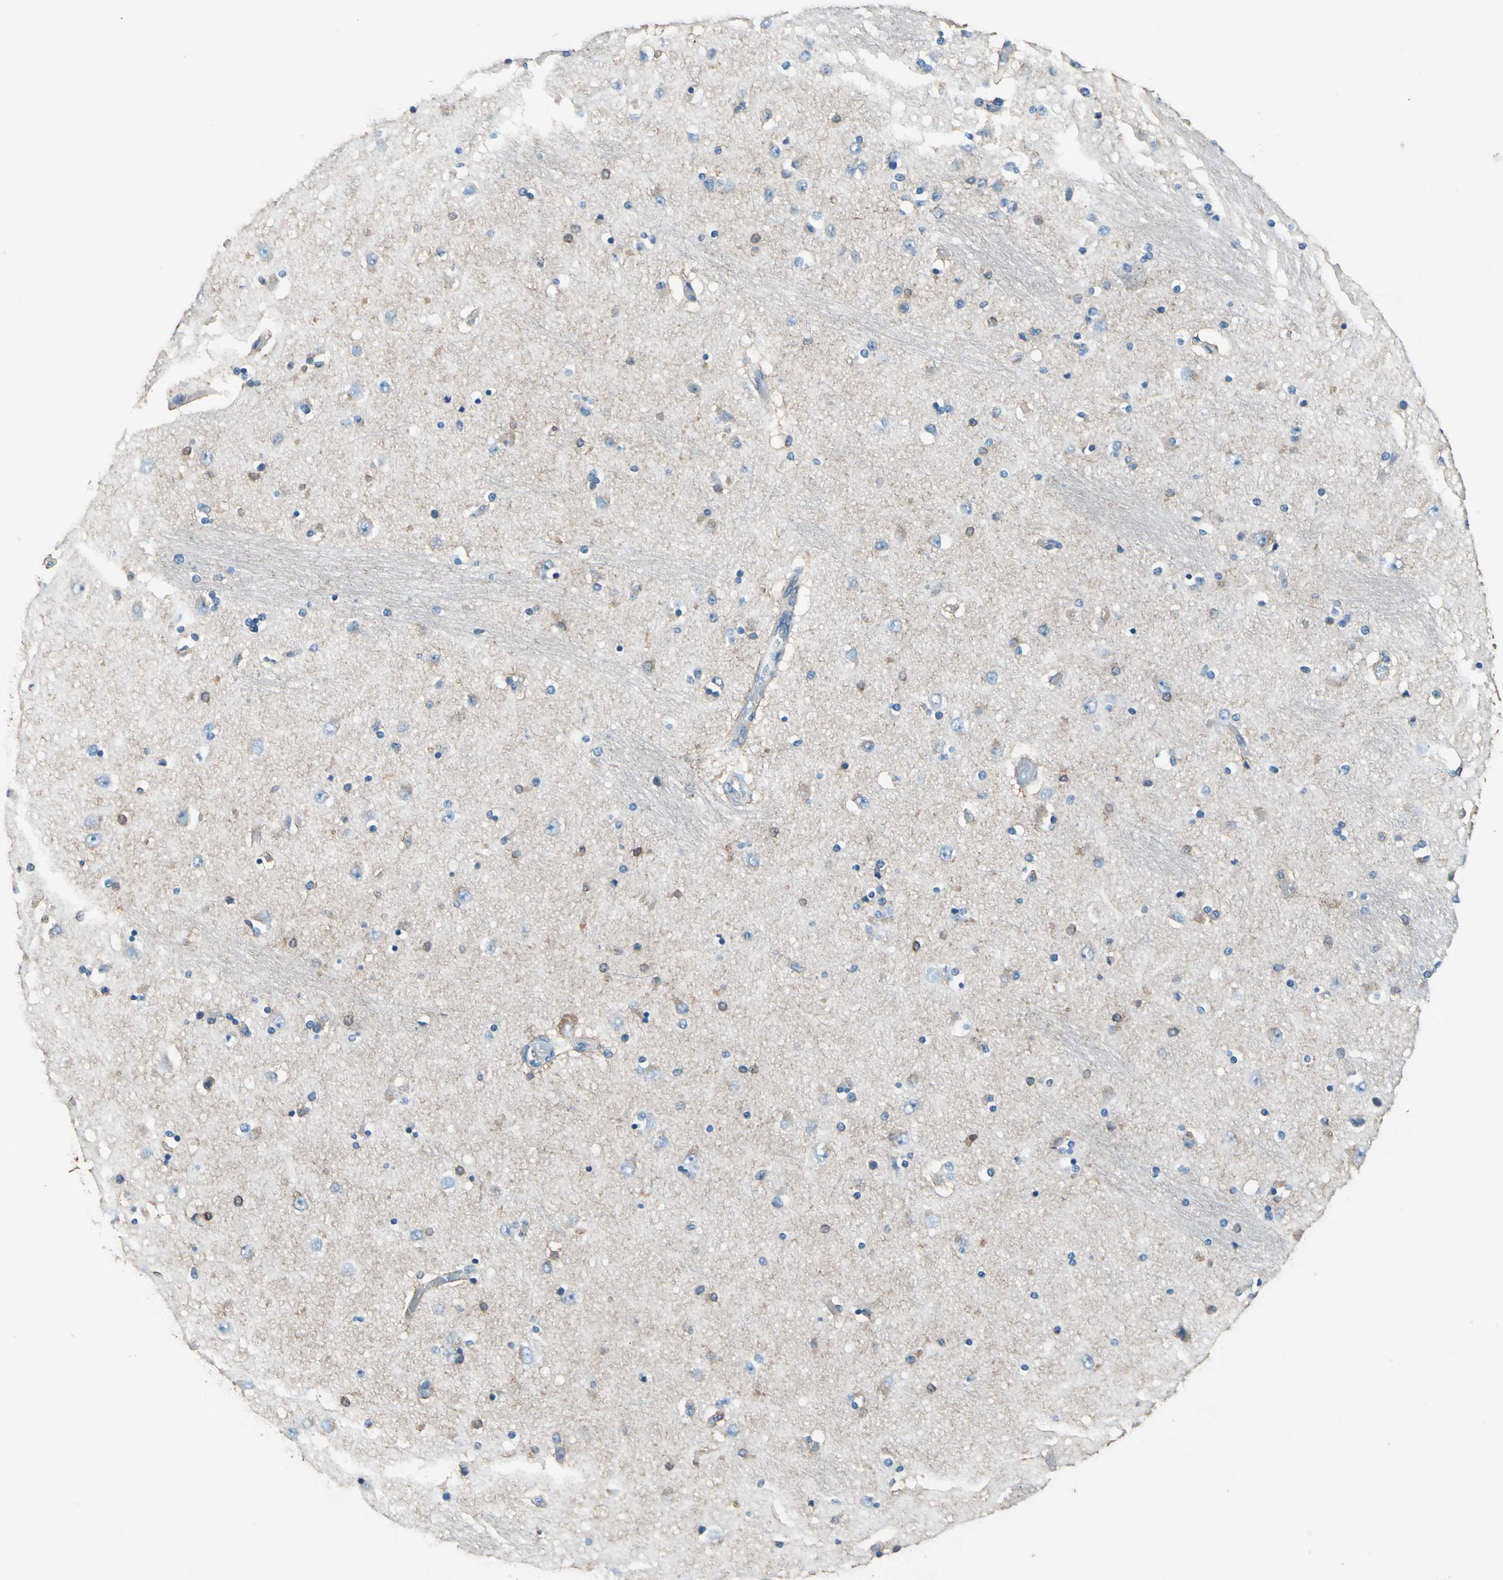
{"staining": {"intensity": "strong", "quantity": "<25%", "location": "cytoplasmic/membranous"}, "tissue": "hippocampus", "cell_type": "Glial cells", "image_type": "normal", "snomed": [{"axis": "morphology", "description": "Normal tissue, NOS"}, {"axis": "topography", "description": "Hippocampus"}], "caption": "Immunohistochemical staining of unremarkable human hippocampus demonstrates <25% levels of strong cytoplasmic/membranous protein staining in about <25% of glial cells. Nuclei are stained in blue.", "gene": "PRKCA", "patient": {"sex": "female", "age": 54}}